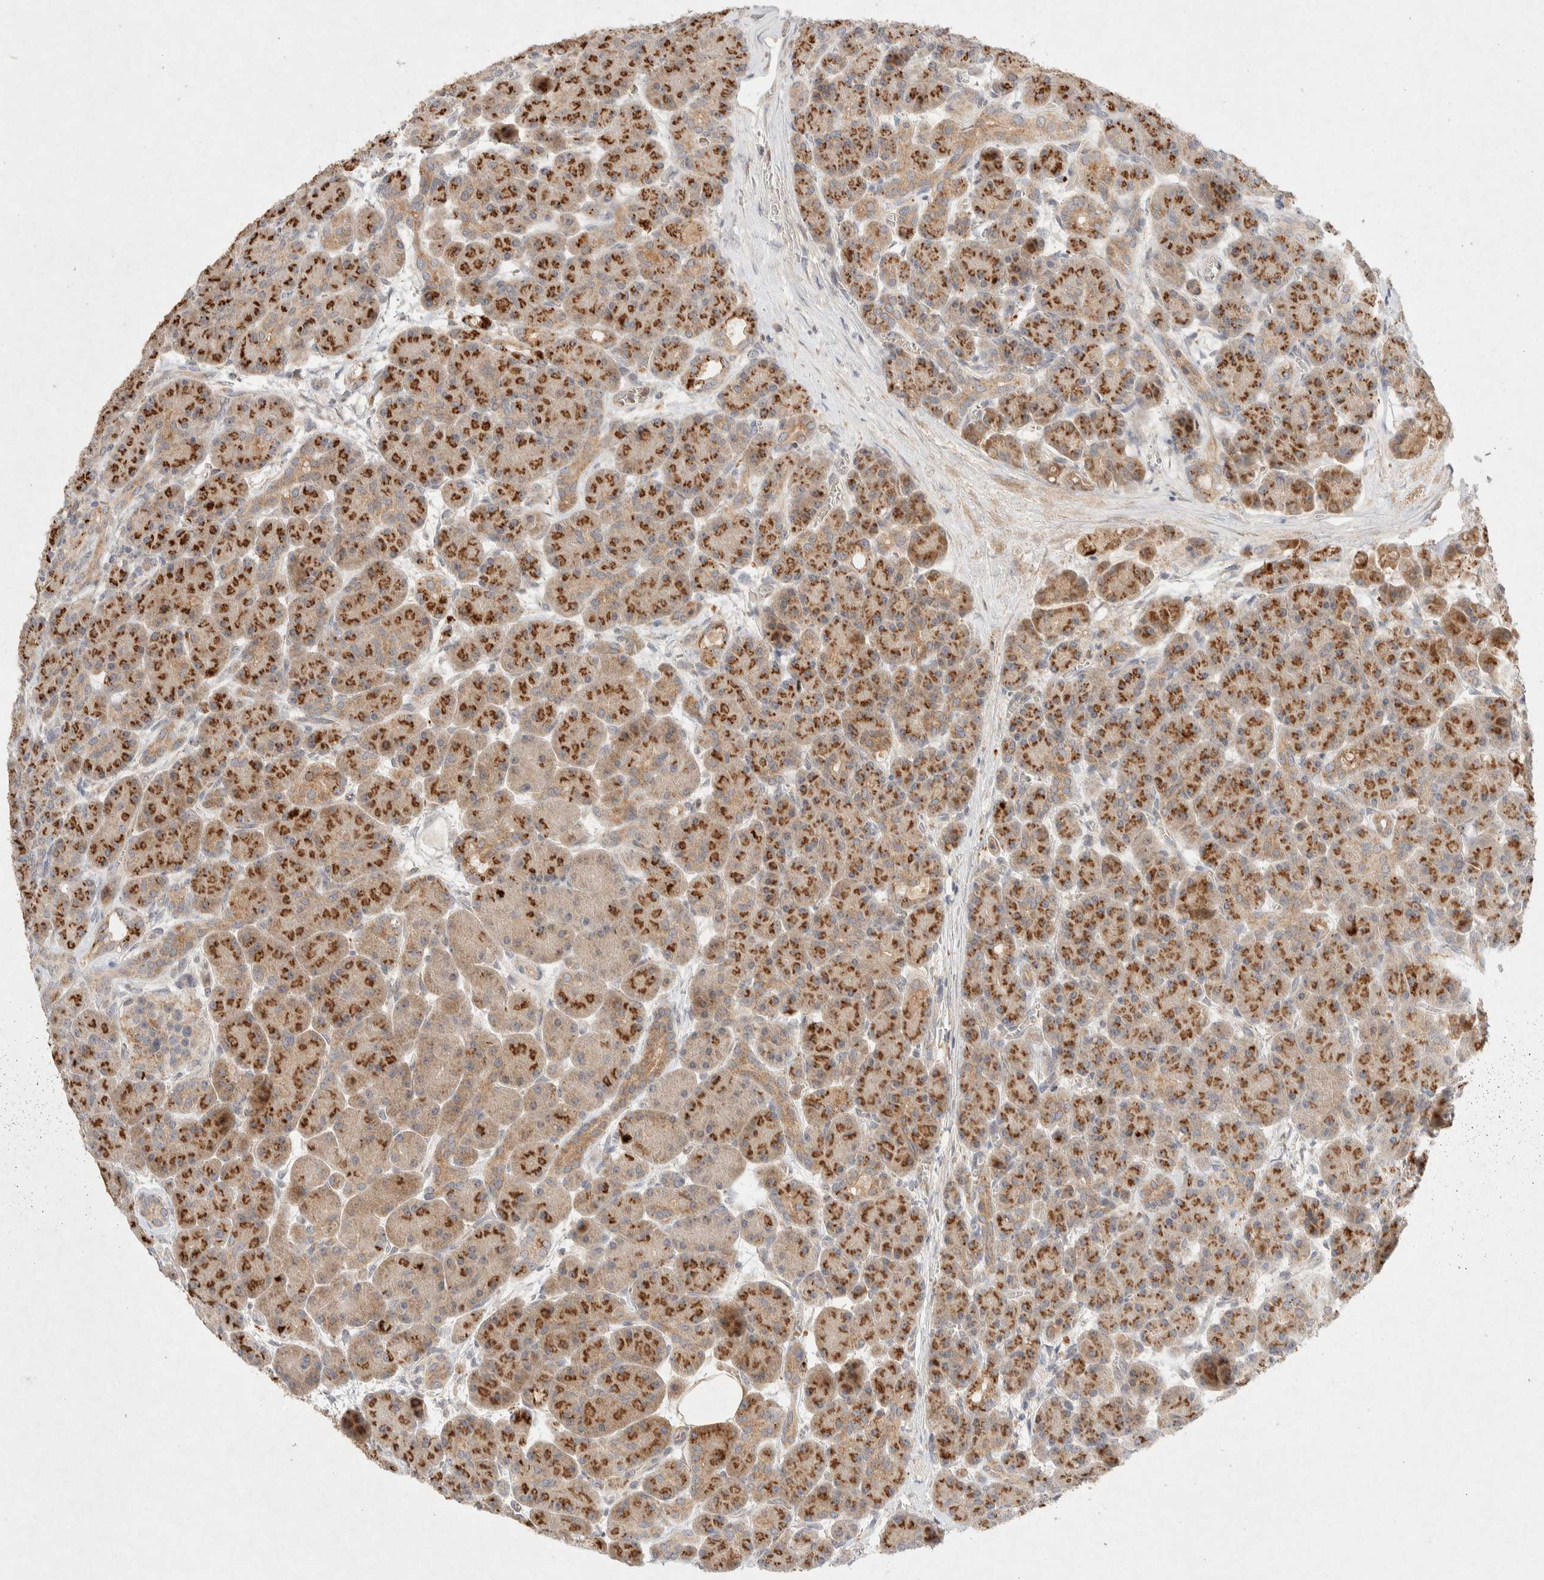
{"staining": {"intensity": "moderate", "quantity": ">75%", "location": "cytoplasmic/membranous"}, "tissue": "pancreas", "cell_type": "Exocrine glandular cells", "image_type": "normal", "snomed": [{"axis": "morphology", "description": "Normal tissue, NOS"}, {"axis": "topography", "description": "Pancreas"}], "caption": "Exocrine glandular cells demonstrate medium levels of moderate cytoplasmic/membranous positivity in about >75% of cells in unremarkable human pancreas.", "gene": "GNAI1", "patient": {"sex": "male", "age": 63}}